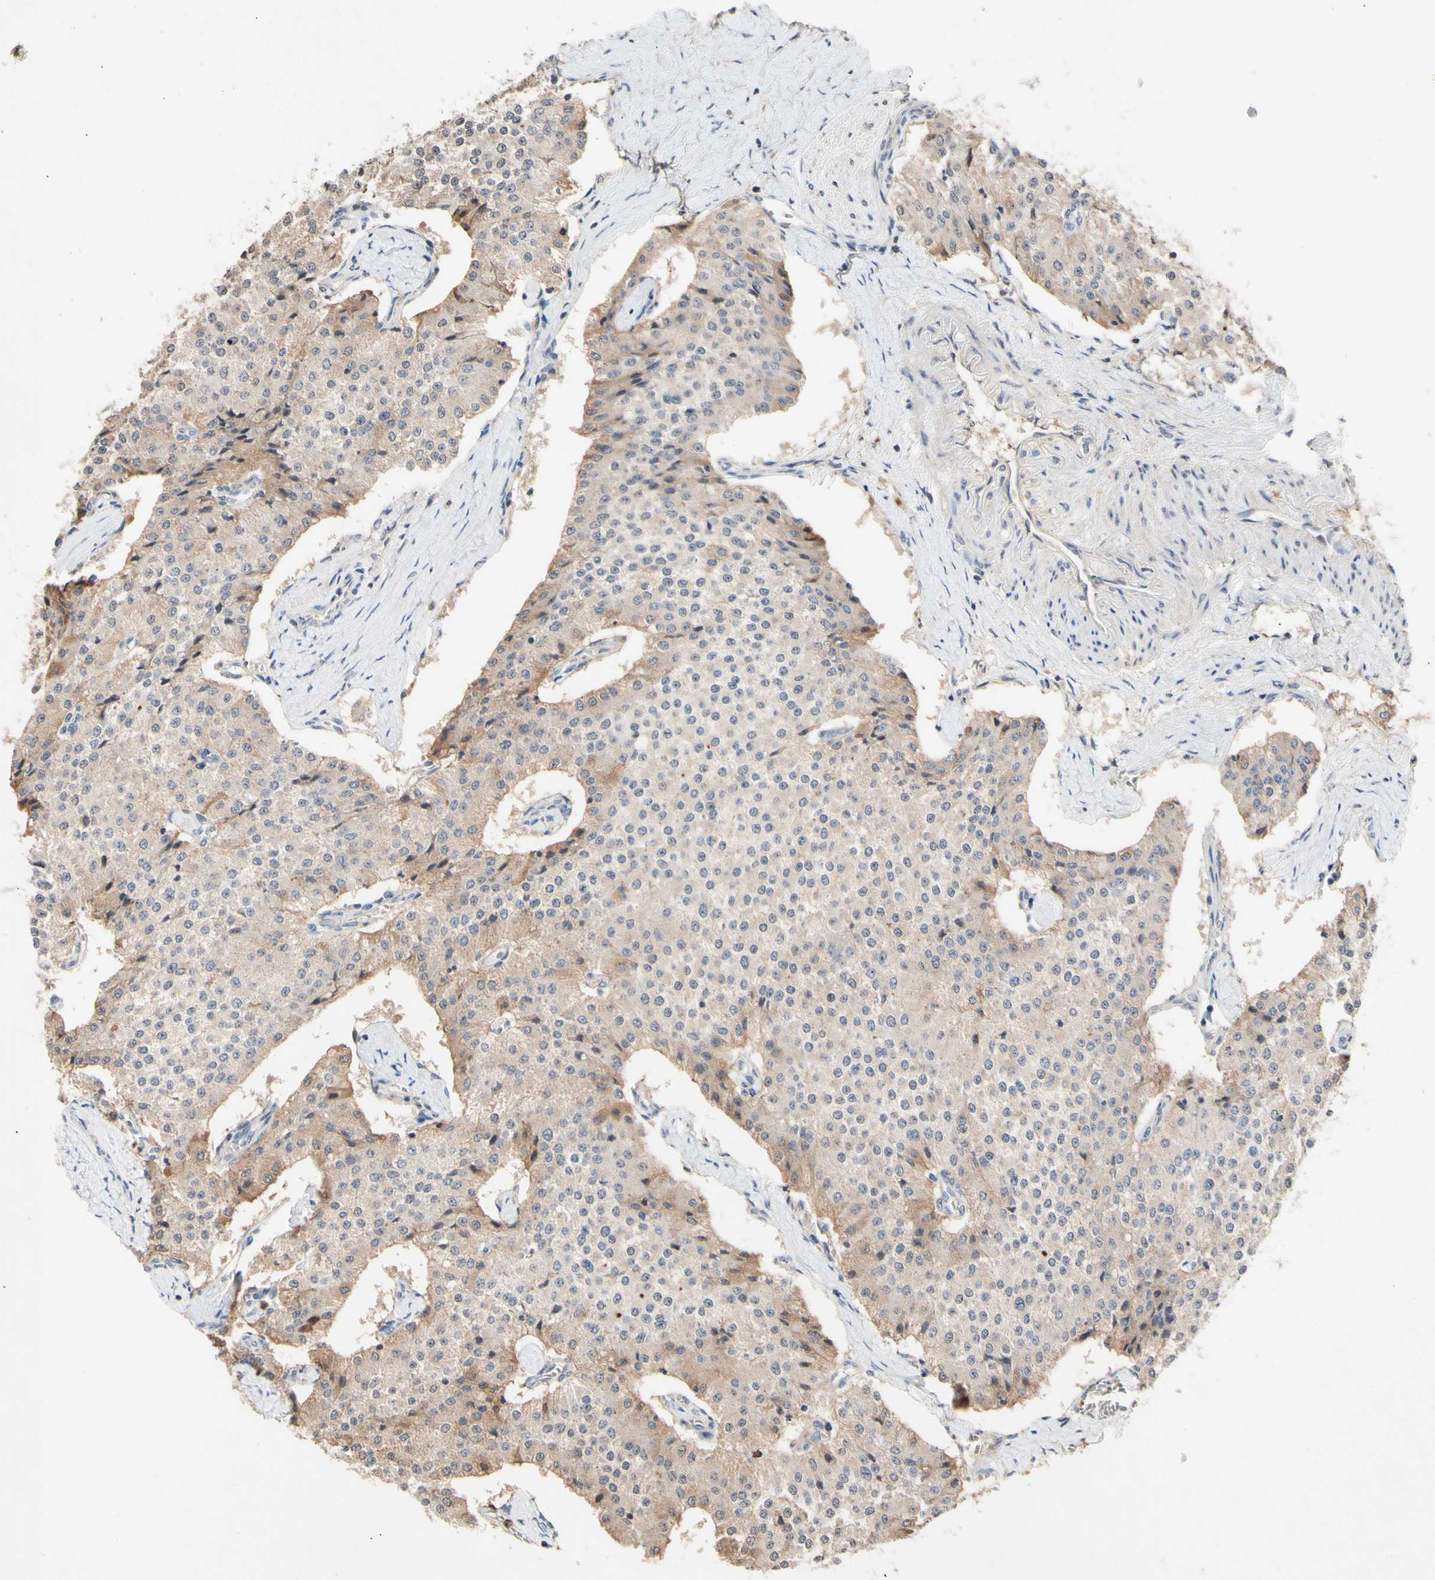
{"staining": {"intensity": "moderate", "quantity": ">75%", "location": "cytoplasmic/membranous"}, "tissue": "carcinoid", "cell_type": "Tumor cells", "image_type": "cancer", "snomed": [{"axis": "morphology", "description": "Carcinoid, malignant, NOS"}, {"axis": "topography", "description": "Colon"}], "caption": "Tumor cells reveal moderate cytoplasmic/membranous expression in approximately >75% of cells in malignant carcinoid.", "gene": "NECTIN3", "patient": {"sex": "female", "age": 52}}